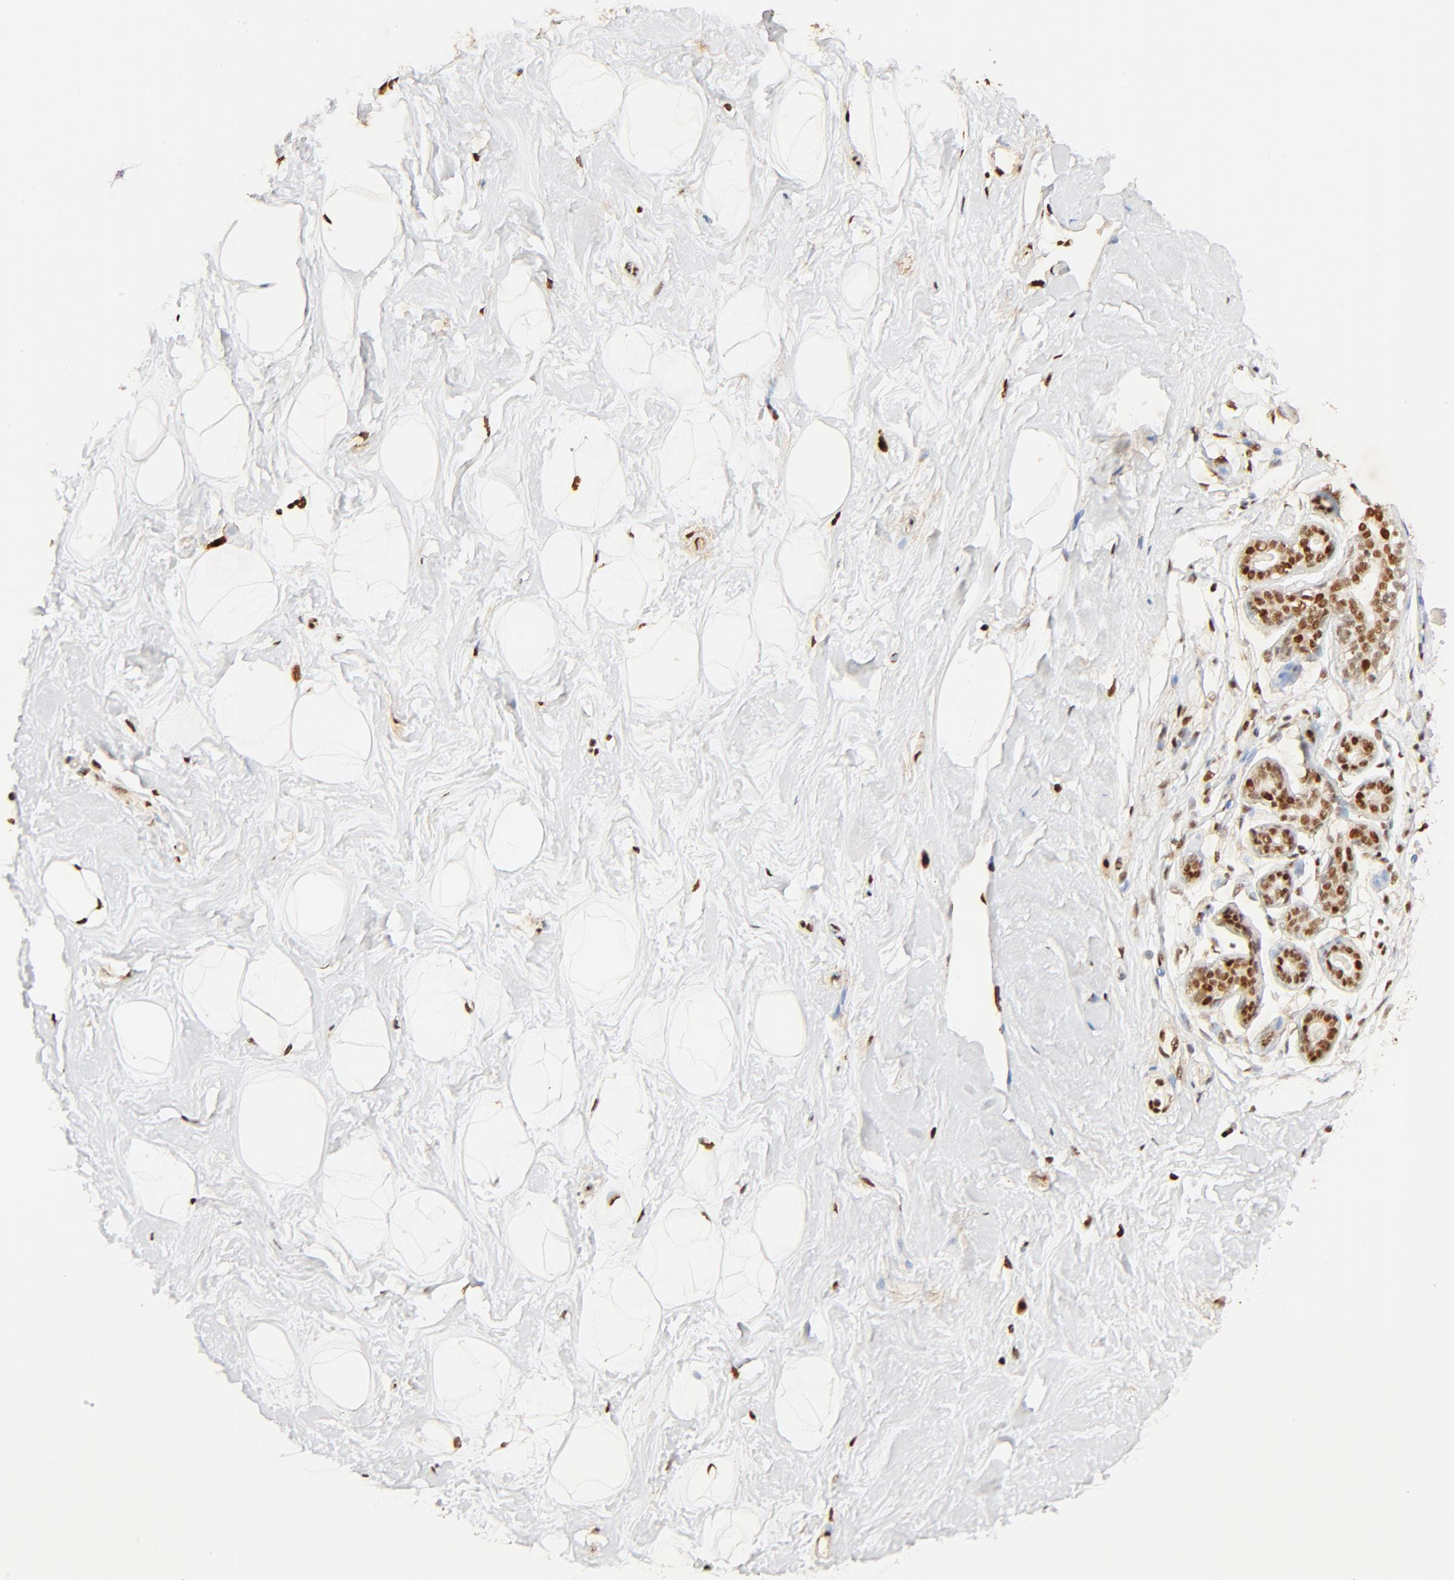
{"staining": {"intensity": "strong", "quantity": ">75%", "location": "nuclear"}, "tissue": "breast", "cell_type": "Adipocytes", "image_type": "normal", "snomed": [{"axis": "morphology", "description": "Normal tissue, NOS"}, {"axis": "topography", "description": "Breast"}], "caption": "Unremarkable breast displays strong nuclear expression in about >75% of adipocytes (Brightfield microscopy of DAB IHC at high magnification)..", "gene": "FAM50A", "patient": {"sex": "female", "age": 23}}